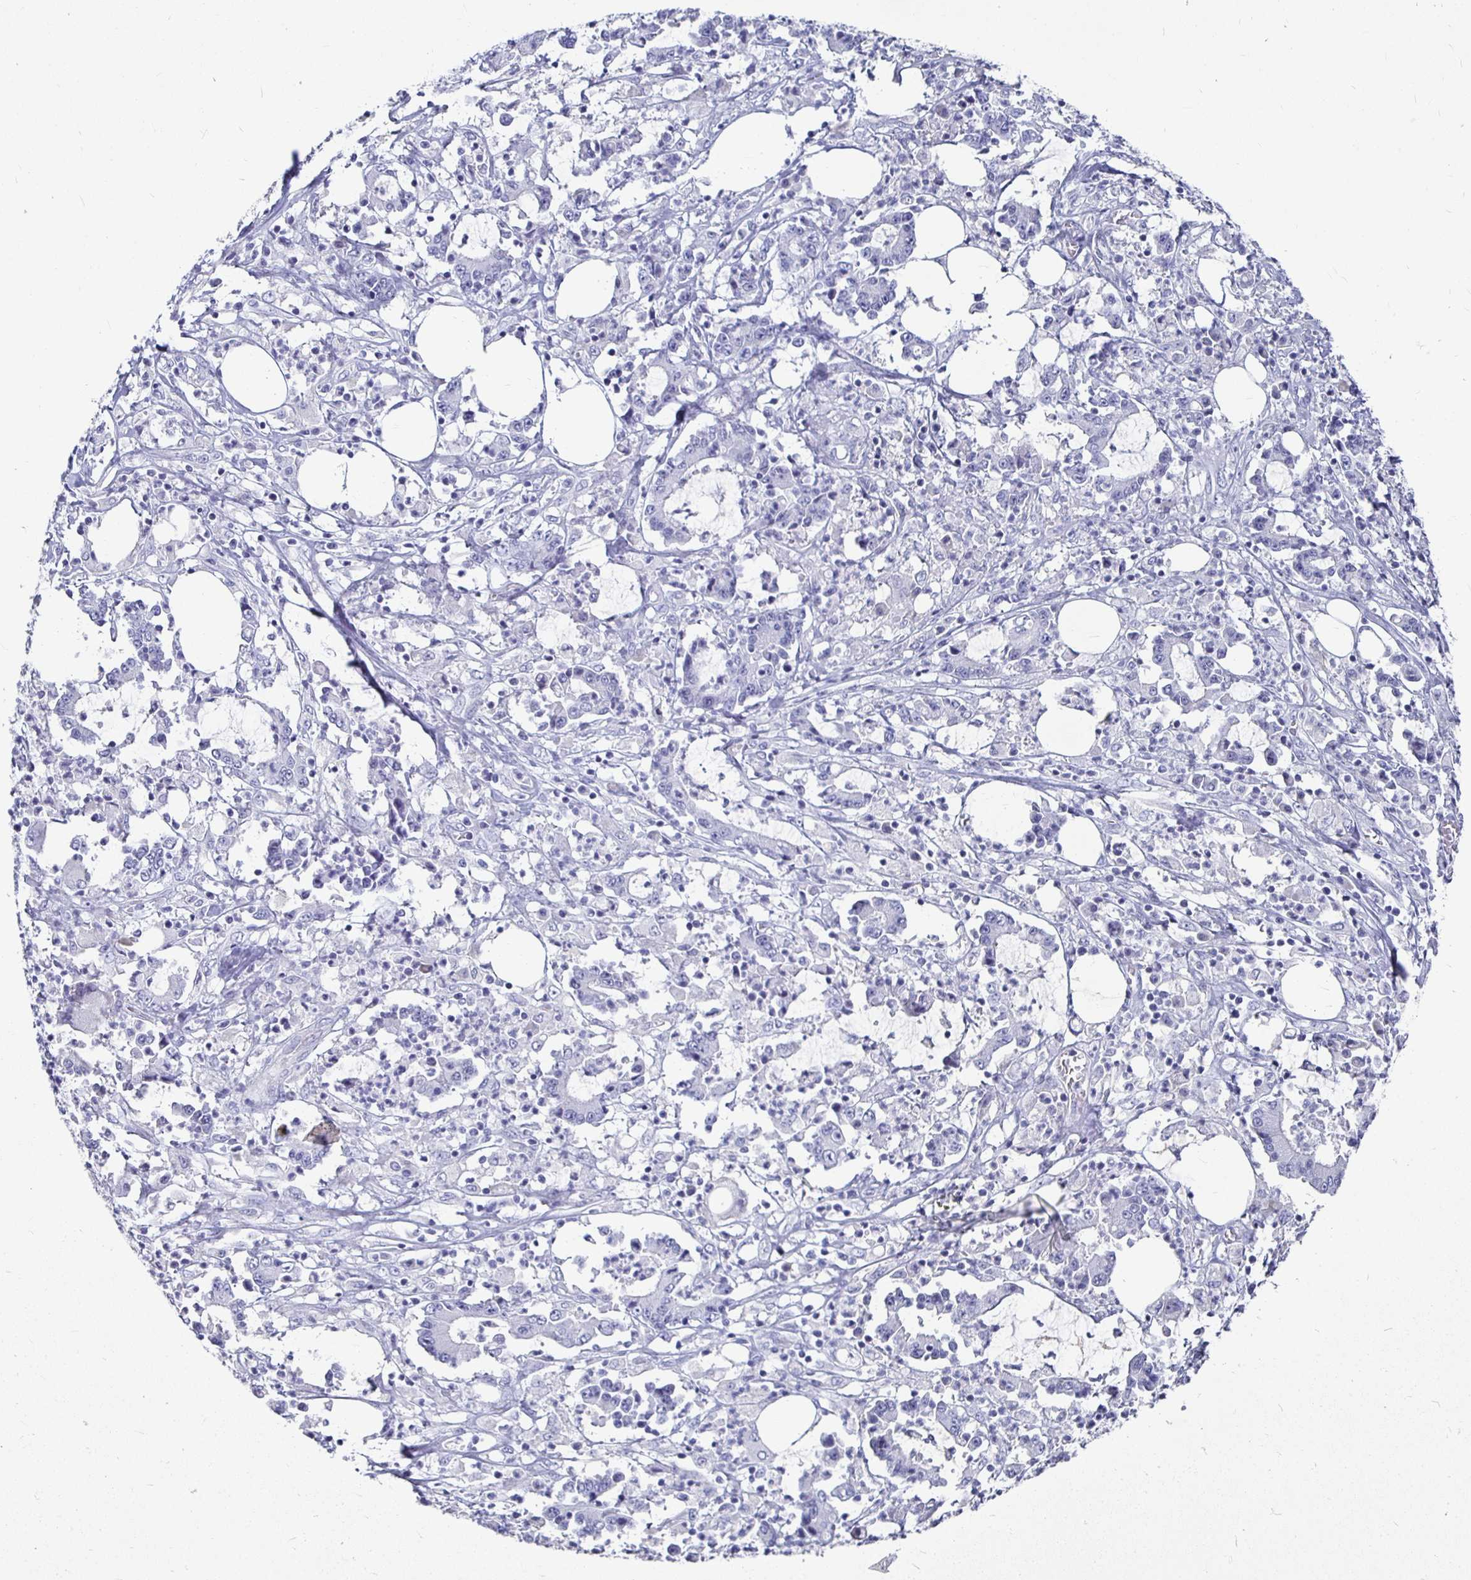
{"staining": {"intensity": "negative", "quantity": "none", "location": "none"}, "tissue": "stomach cancer", "cell_type": "Tumor cells", "image_type": "cancer", "snomed": [{"axis": "morphology", "description": "Adenocarcinoma, NOS"}, {"axis": "topography", "description": "Stomach, upper"}], "caption": "Image shows no significant protein expression in tumor cells of stomach cancer (adenocarcinoma).", "gene": "CA9", "patient": {"sex": "male", "age": 68}}